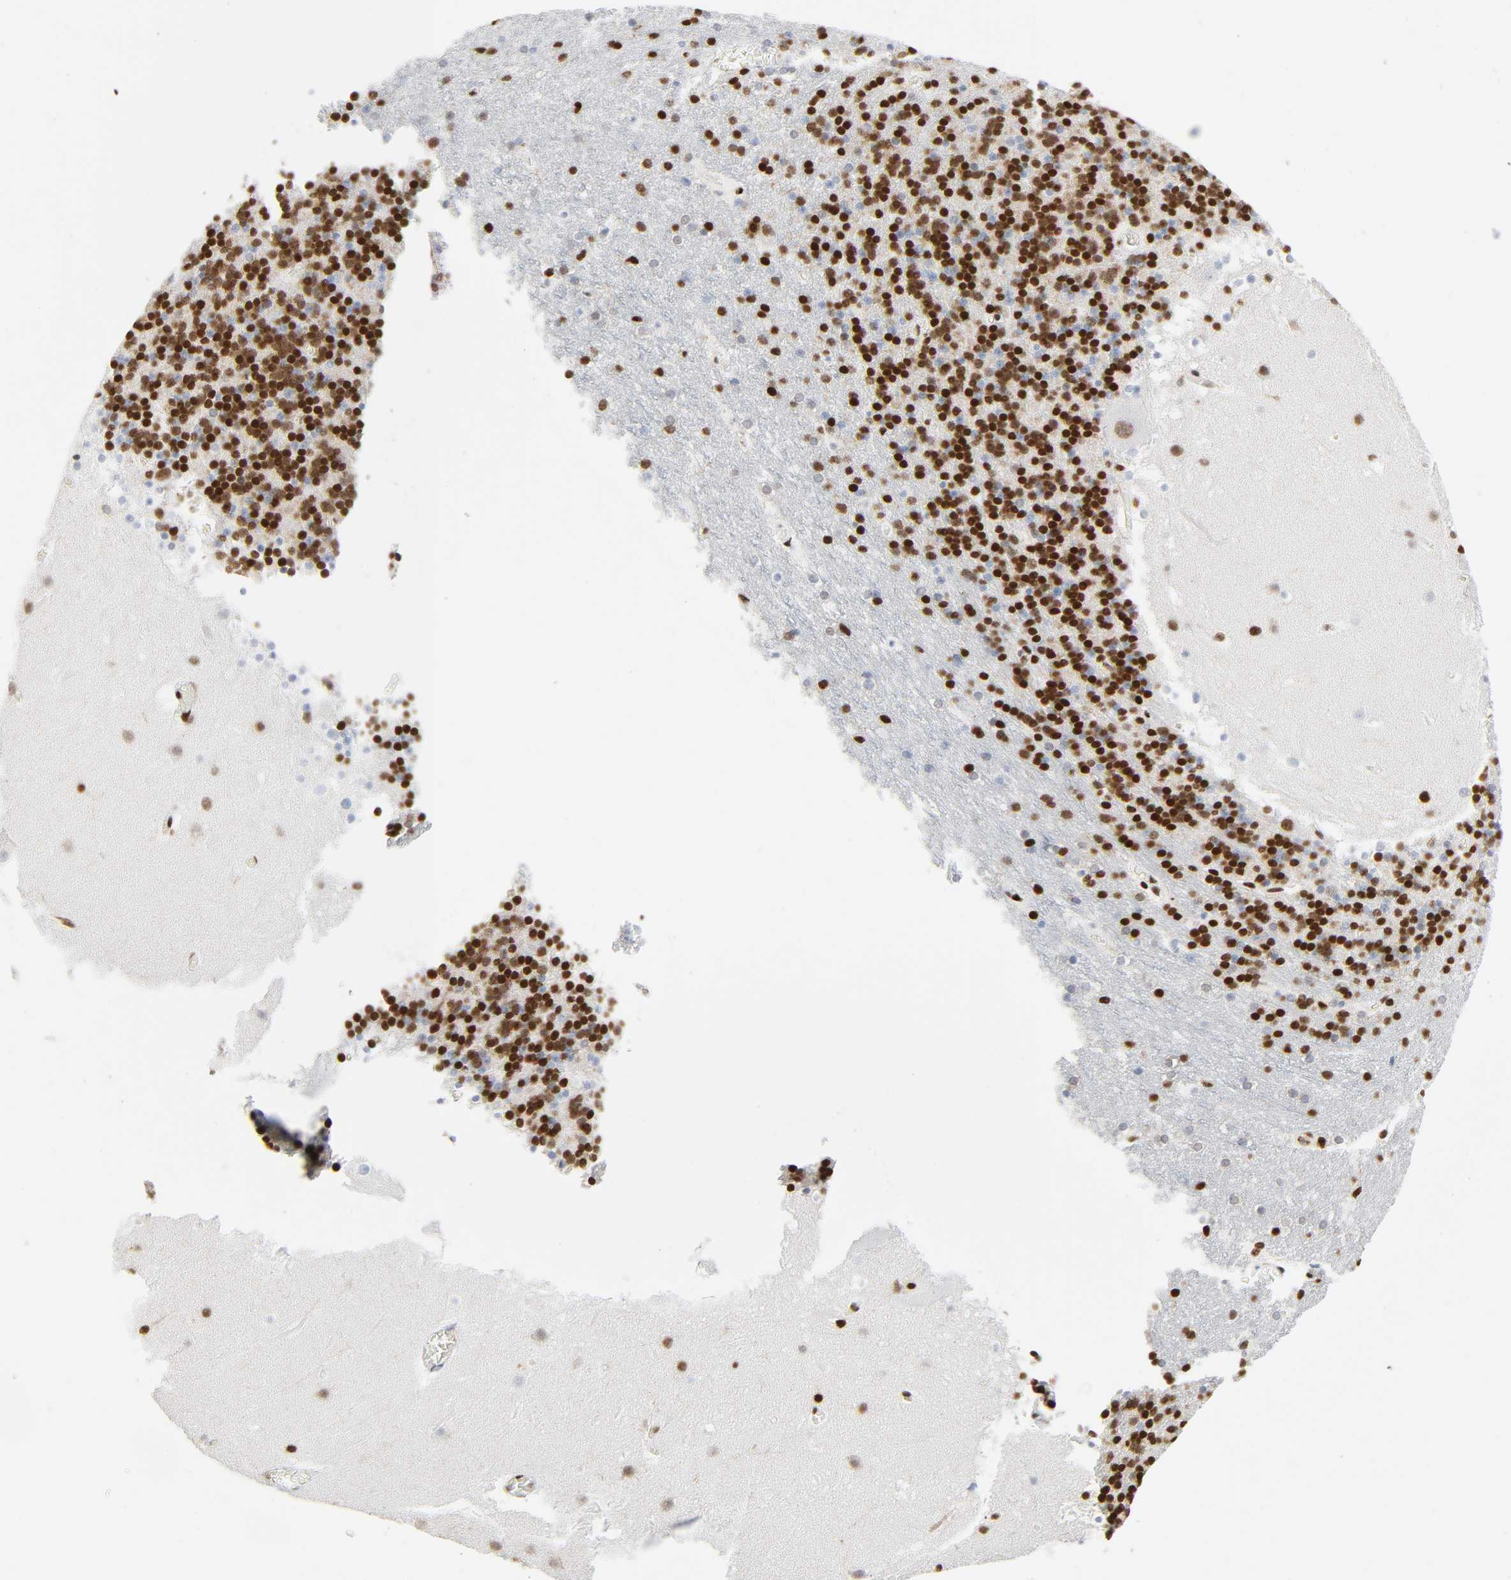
{"staining": {"intensity": "strong", "quantity": ">75%", "location": "nuclear"}, "tissue": "cerebellum", "cell_type": "Cells in granular layer", "image_type": "normal", "snomed": [{"axis": "morphology", "description": "Normal tissue, NOS"}, {"axis": "topography", "description": "Cerebellum"}], "caption": "Protein expression analysis of normal cerebellum exhibits strong nuclear expression in about >75% of cells in granular layer.", "gene": "WAS", "patient": {"sex": "male", "age": 45}}